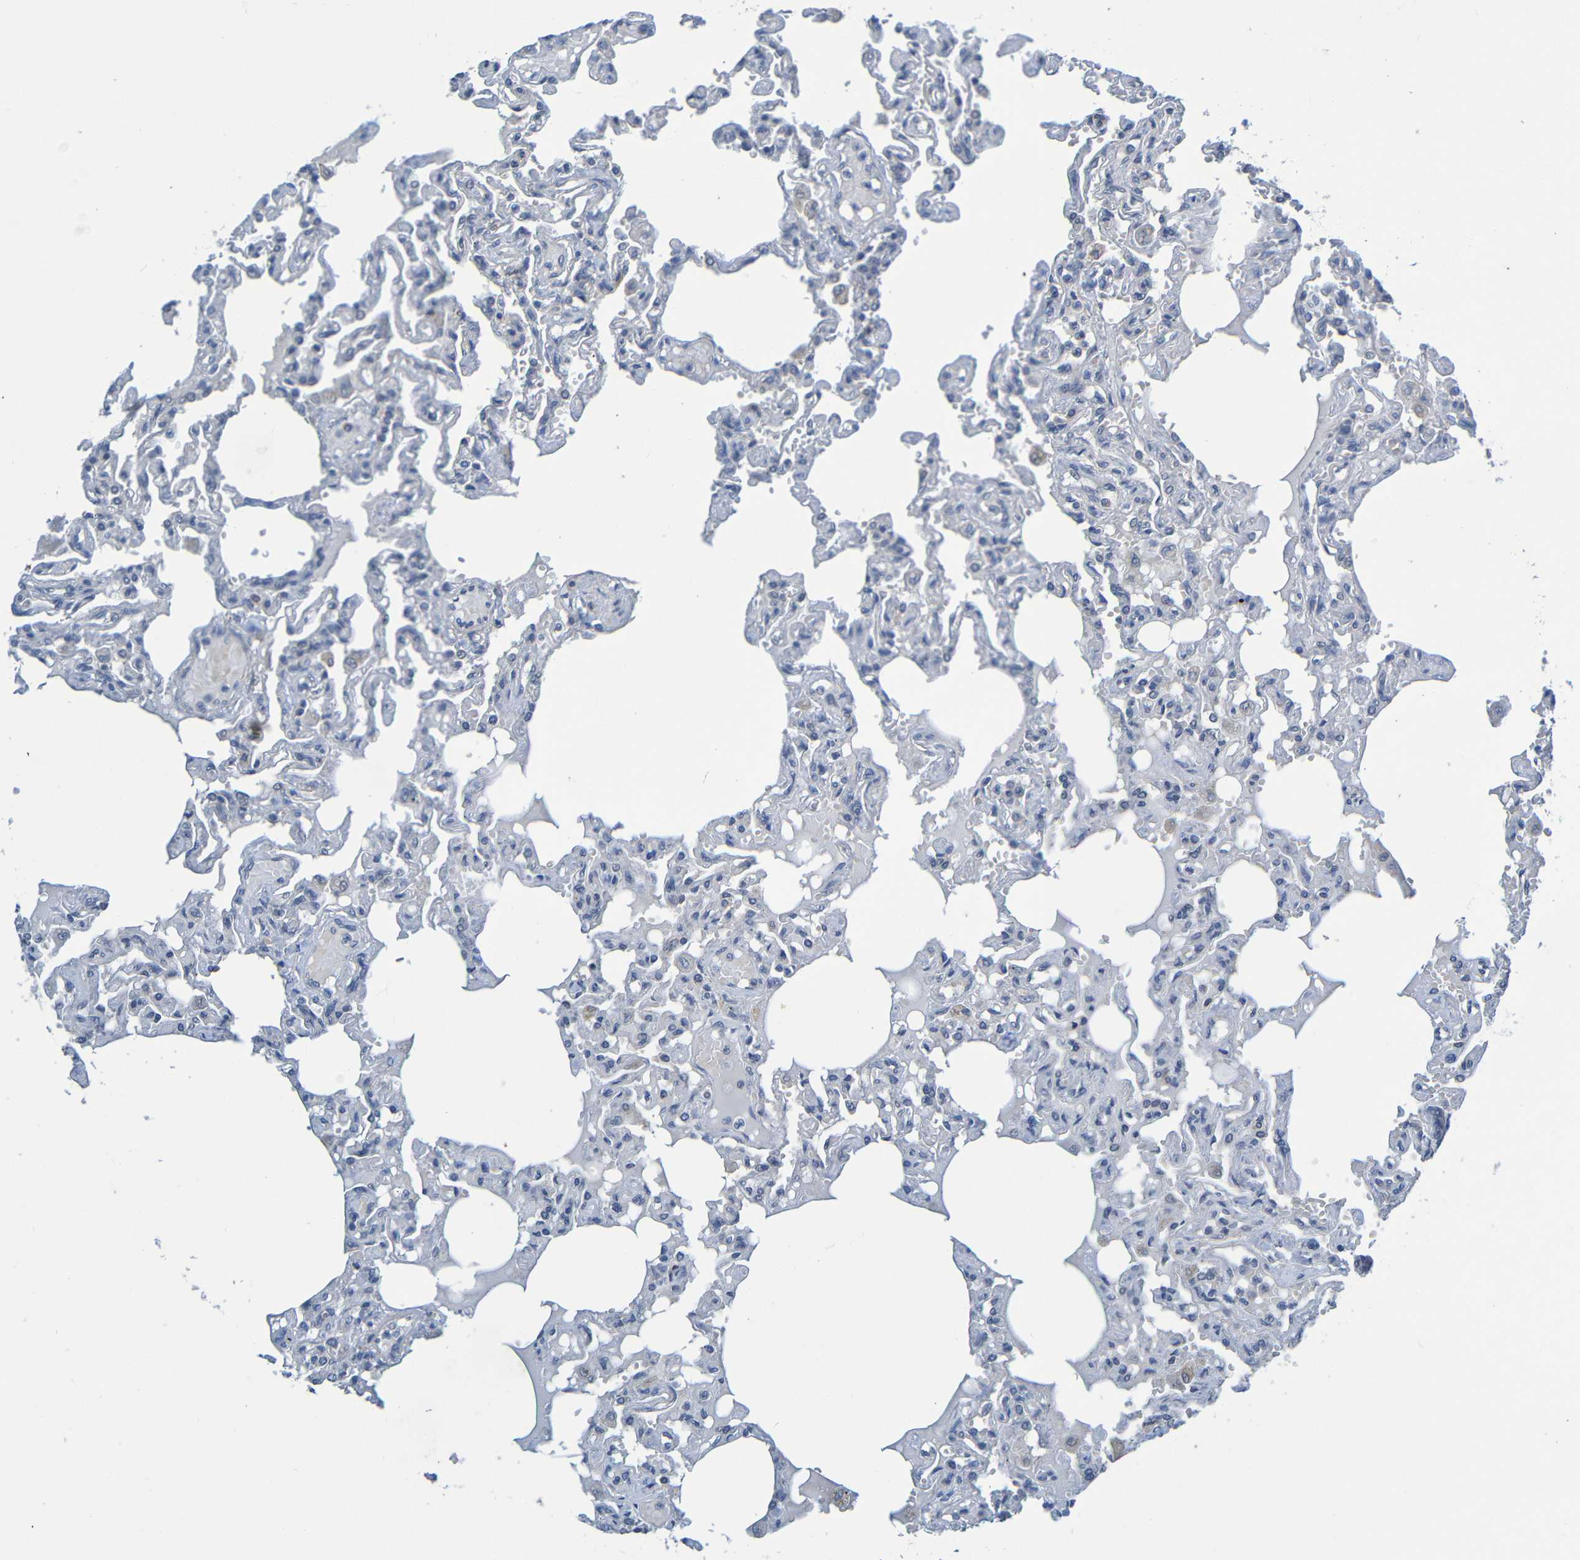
{"staining": {"intensity": "moderate", "quantity": "<25%", "location": "cytoplasmic/membranous"}, "tissue": "lung", "cell_type": "Alveolar cells", "image_type": "normal", "snomed": [{"axis": "morphology", "description": "Normal tissue, NOS"}, {"axis": "topography", "description": "Lung"}], "caption": "IHC staining of unremarkable lung, which reveals low levels of moderate cytoplasmic/membranous positivity in approximately <25% of alveolar cells indicating moderate cytoplasmic/membranous protein expression. The staining was performed using DAB (3,3'-diaminobenzidine) (brown) for protein detection and nuclei were counterstained in hematoxylin (blue).", "gene": "CYP4F2", "patient": {"sex": "male", "age": 21}}